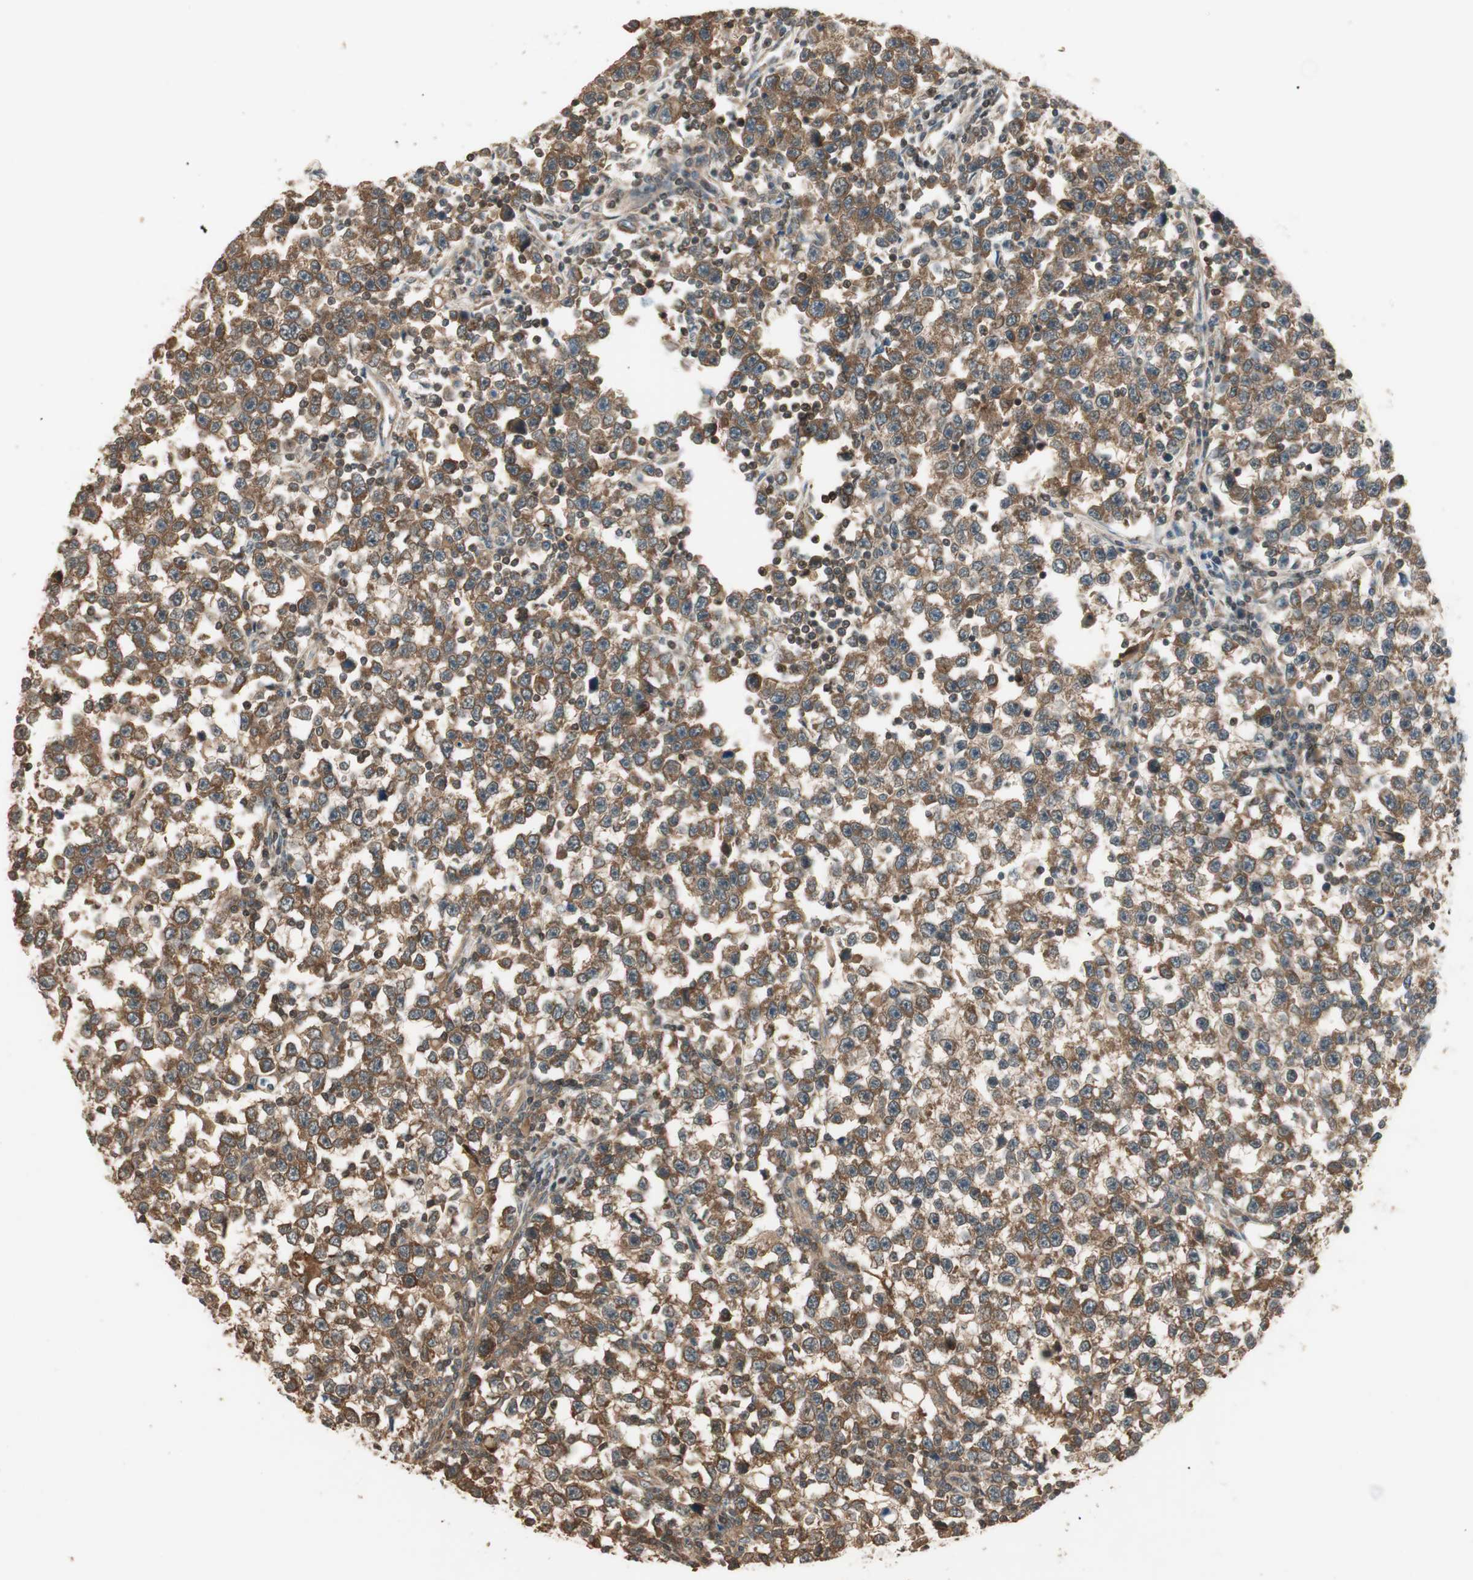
{"staining": {"intensity": "strong", "quantity": ">75%", "location": "cytoplasmic/membranous"}, "tissue": "testis cancer", "cell_type": "Tumor cells", "image_type": "cancer", "snomed": [{"axis": "morphology", "description": "Seminoma, NOS"}, {"axis": "topography", "description": "Testis"}], "caption": "This is a photomicrograph of IHC staining of seminoma (testis), which shows strong staining in the cytoplasmic/membranous of tumor cells.", "gene": "CNOT4", "patient": {"sex": "male", "age": 43}}